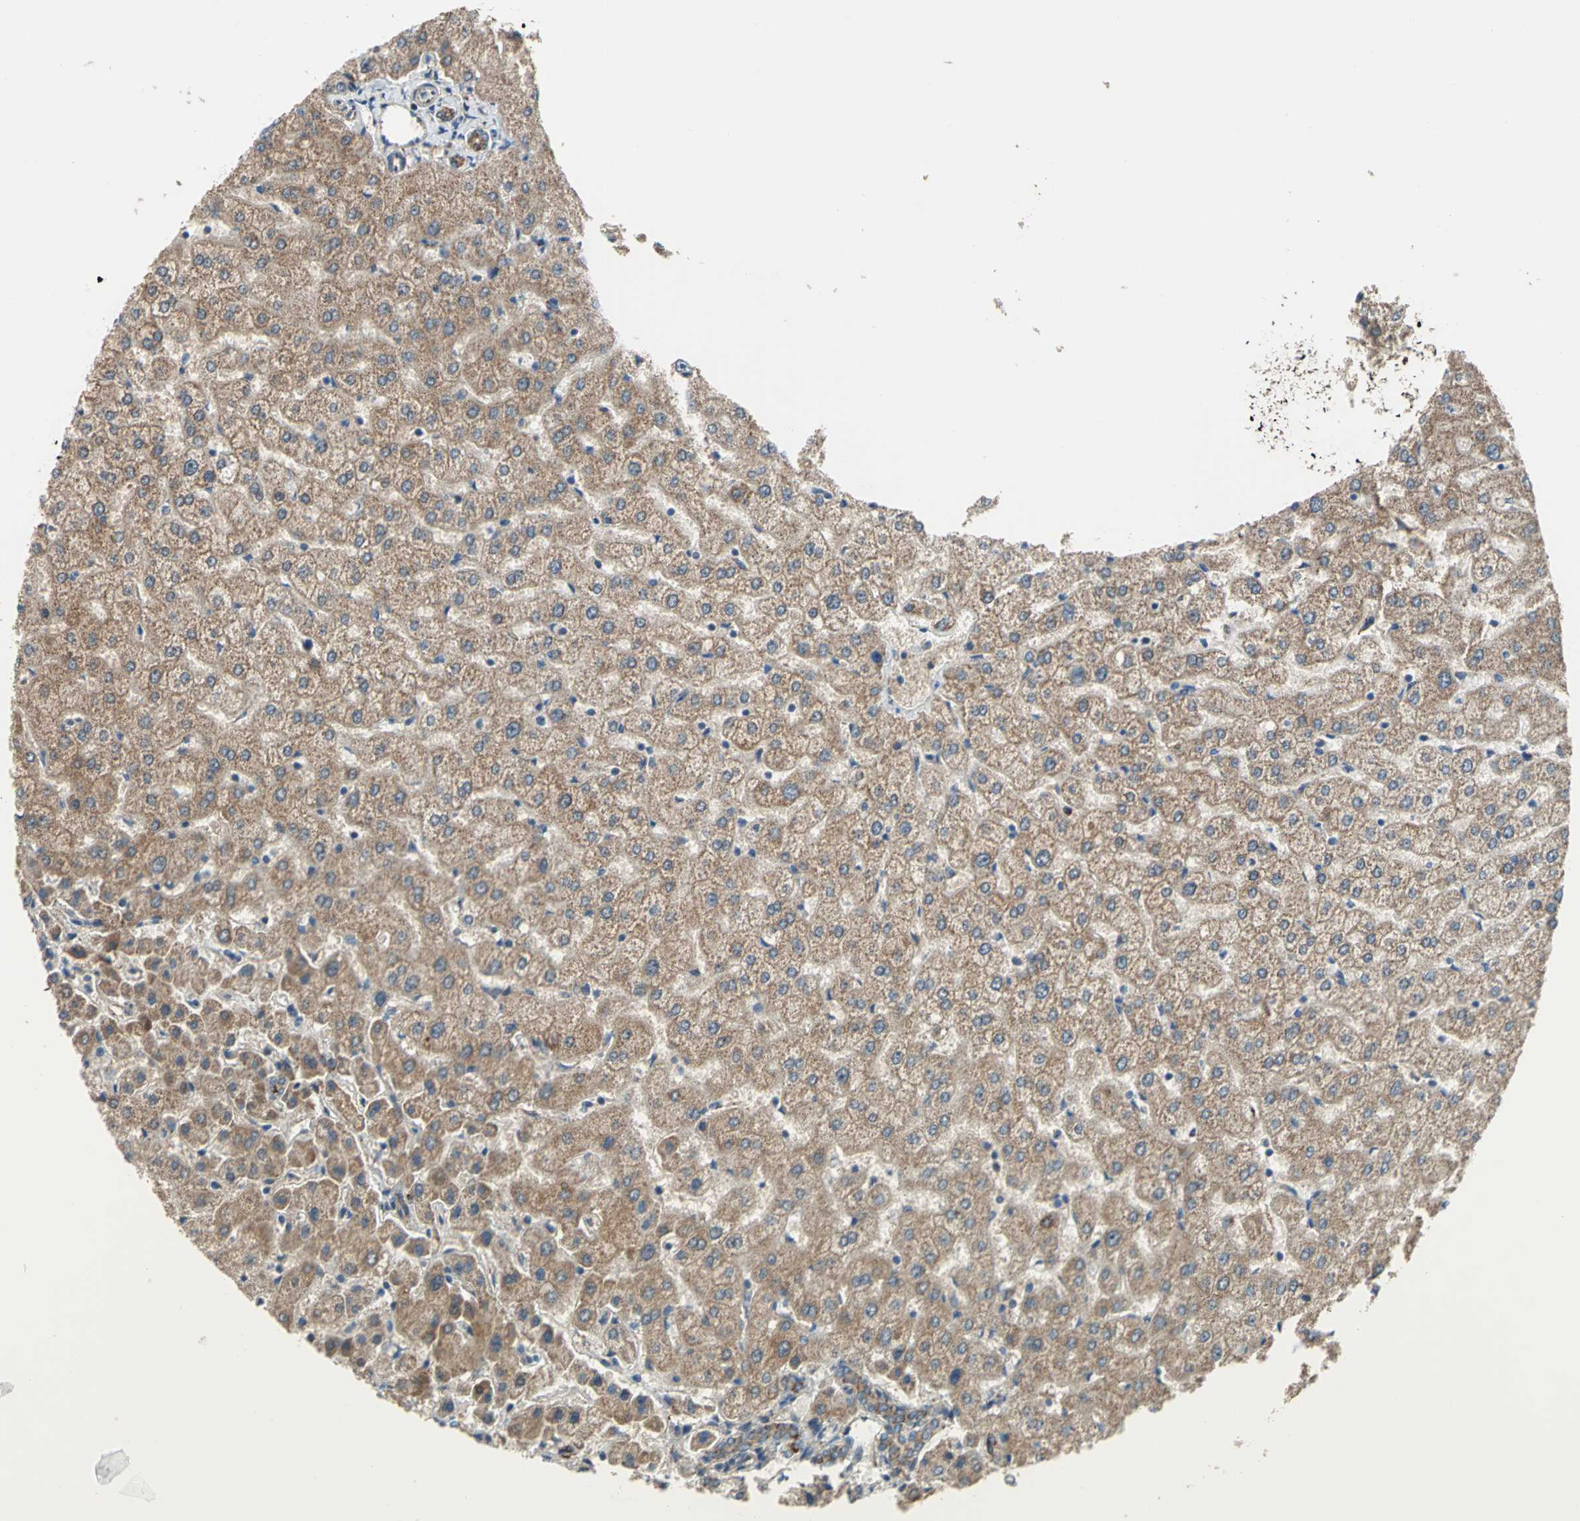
{"staining": {"intensity": "moderate", "quantity": ">75%", "location": "cytoplasmic/membranous"}, "tissue": "liver", "cell_type": "Cholangiocytes", "image_type": "normal", "snomed": [{"axis": "morphology", "description": "Normal tissue, NOS"}, {"axis": "morphology", "description": "Fibrosis, NOS"}, {"axis": "topography", "description": "Liver"}], "caption": "Immunohistochemistry (IHC) image of normal human liver stained for a protein (brown), which exhibits medium levels of moderate cytoplasmic/membranous staining in about >75% of cholangiocytes.", "gene": "MRPS22", "patient": {"sex": "female", "age": 29}}